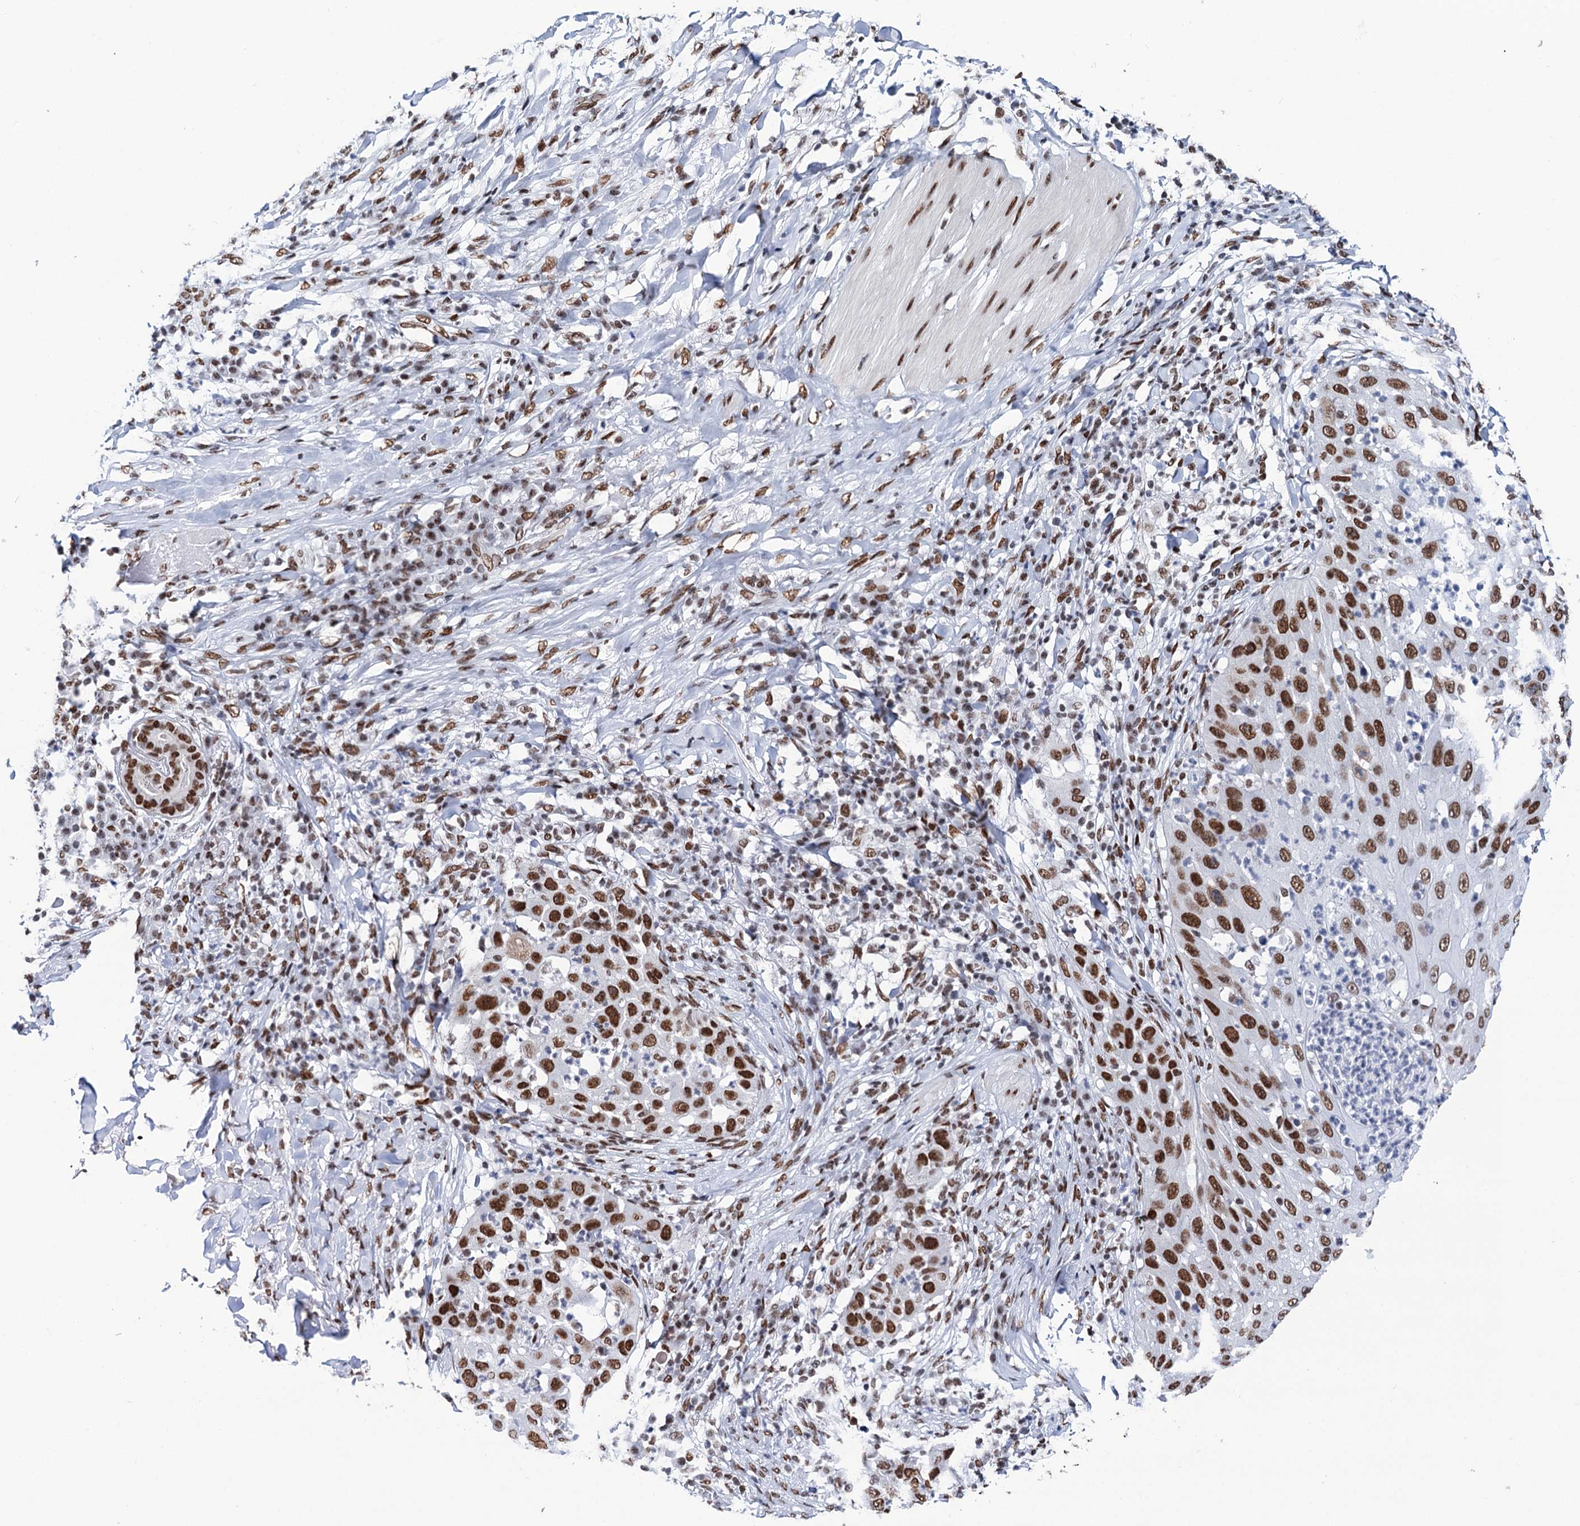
{"staining": {"intensity": "strong", "quantity": ">75%", "location": "nuclear"}, "tissue": "skin cancer", "cell_type": "Tumor cells", "image_type": "cancer", "snomed": [{"axis": "morphology", "description": "Squamous cell carcinoma, NOS"}, {"axis": "topography", "description": "Skin"}], "caption": "Tumor cells reveal high levels of strong nuclear positivity in about >75% of cells in human squamous cell carcinoma (skin).", "gene": "MATR3", "patient": {"sex": "female", "age": 44}}